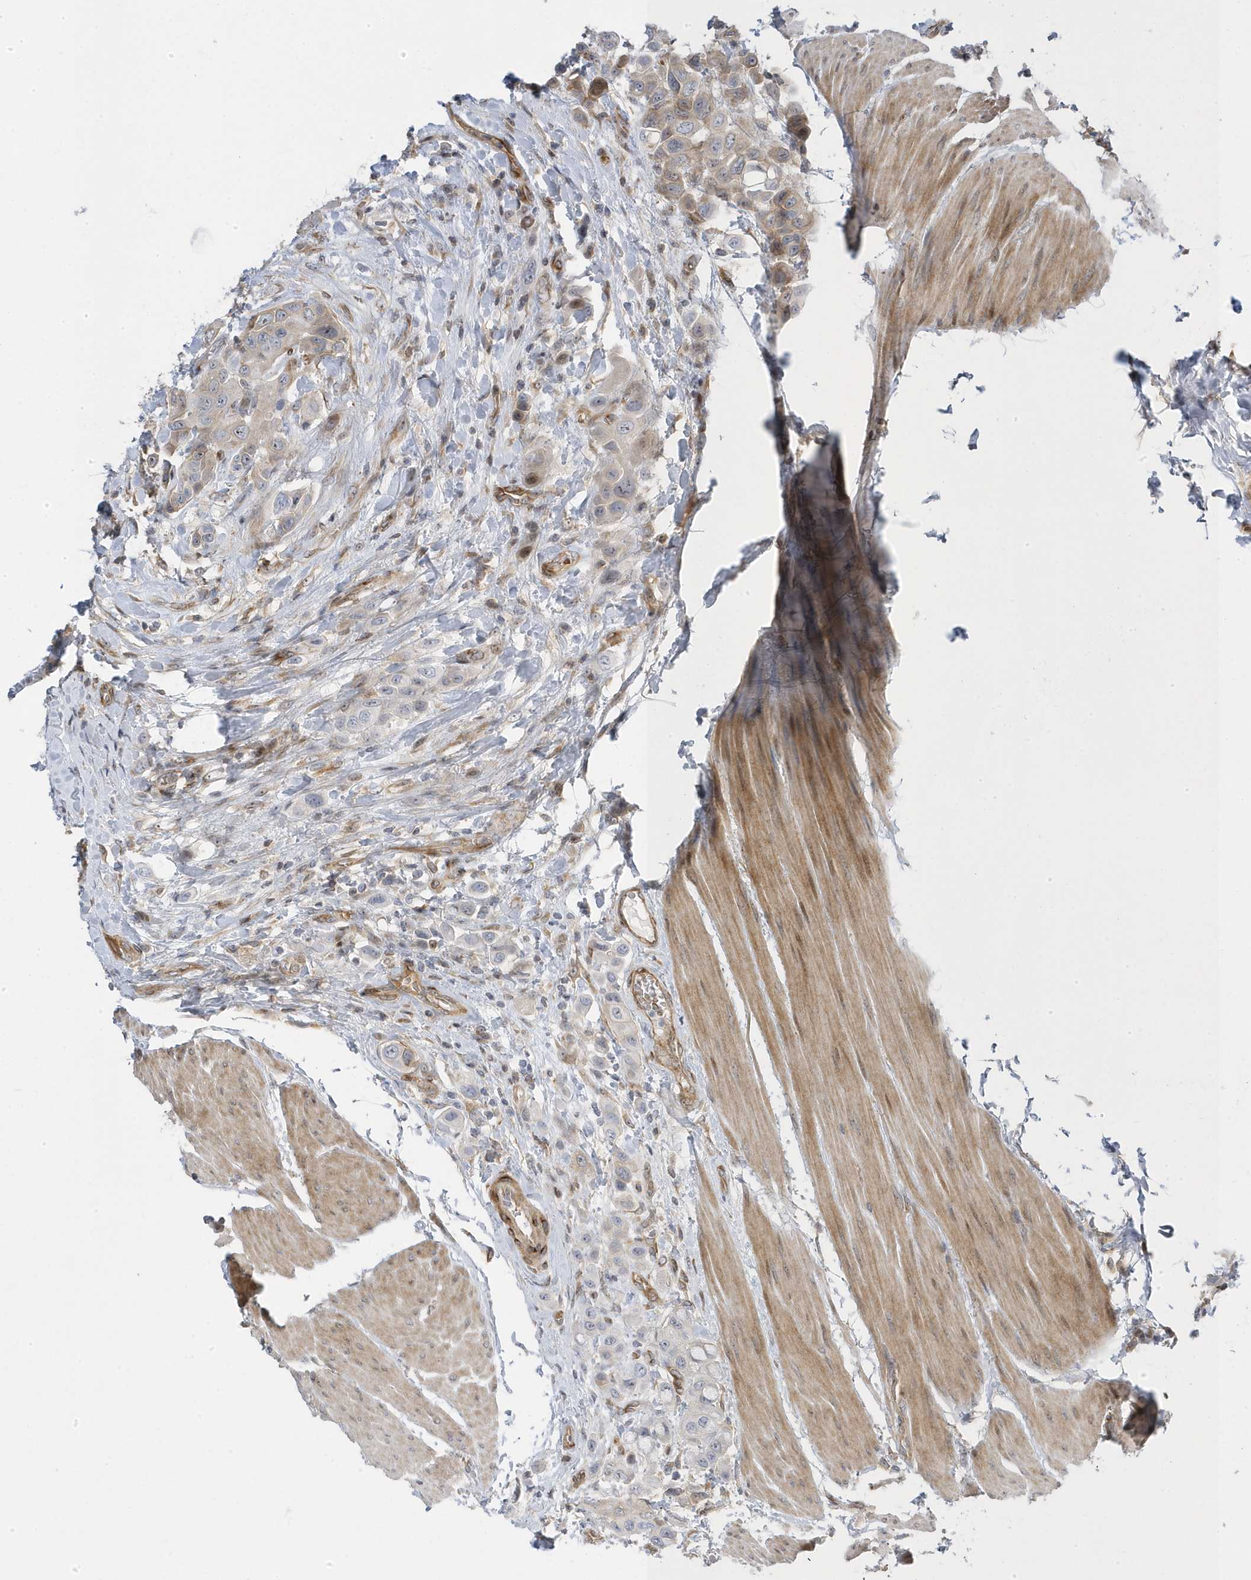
{"staining": {"intensity": "negative", "quantity": "none", "location": "none"}, "tissue": "urothelial cancer", "cell_type": "Tumor cells", "image_type": "cancer", "snomed": [{"axis": "morphology", "description": "Urothelial carcinoma, High grade"}, {"axis": "topography", "description": "Urinary bladder"}], "caption": "IHC image of neoplastic tissue: human urothelial cancer stained with DAB demonstrates no significant protein expression in tumor cells.", "gene": "MAP7D3", "patient": {"sex": "male", "age": 50}}